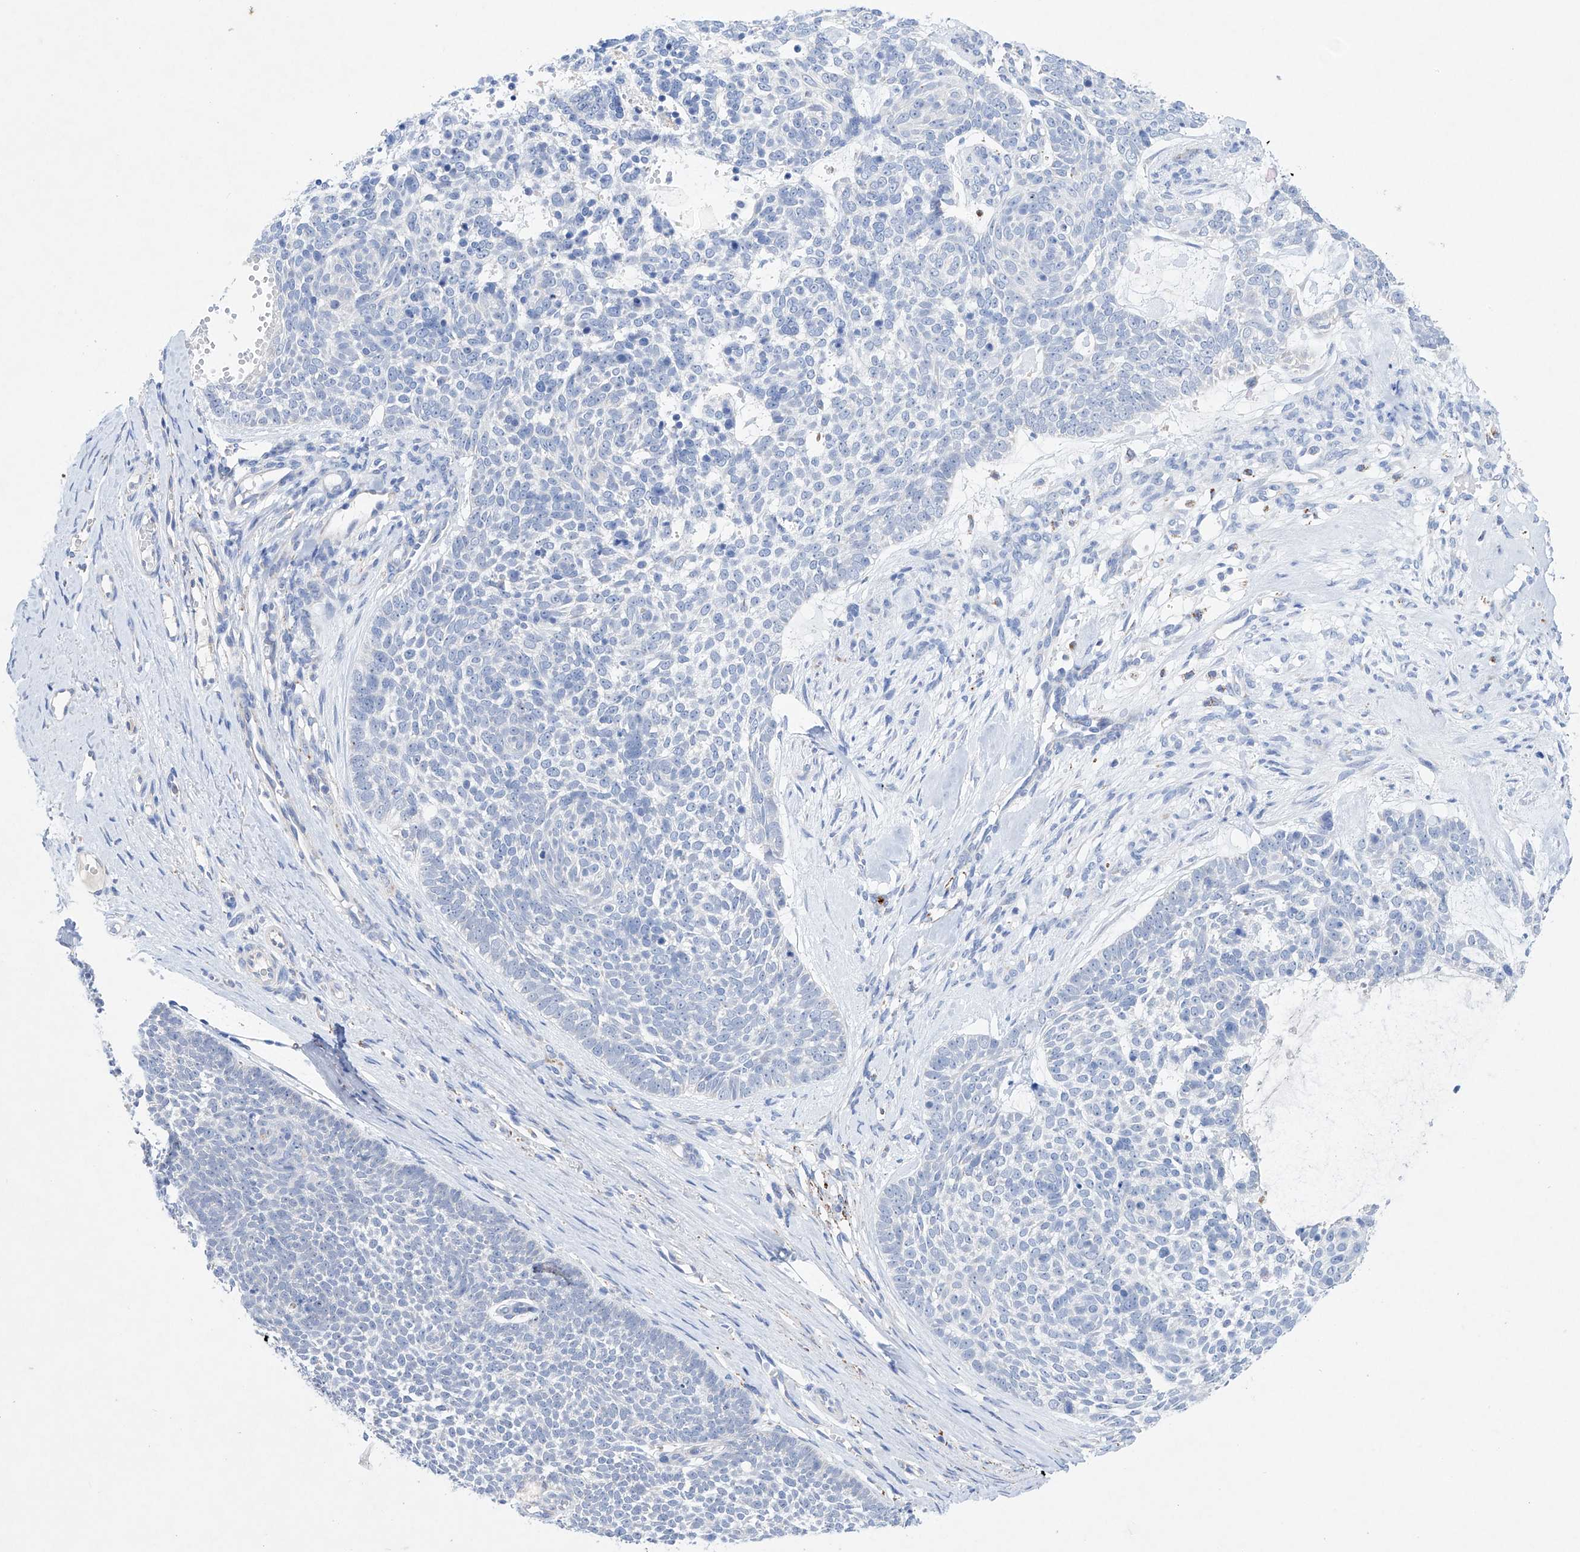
{"staining": {"intensity": "negative", "quantity": "none", "location": "none"}, "tissue": "skin cancer", "cell_type": "Tumor cells", "image_type": "cancer", "snomed": [{"axis": "morphology", "description": "Basal cell carcinoma"}, {"axis": "topography", "description": "Skin"}], "caption": "High magnification brightfield microscopy of skin cancer (basal cell carcinoma) stained with DAB (brown) and counterstained with hematoxylin (blue): tumor cells show no significant expression.", "gene": "NRROS", "patient": {"sex": "female", "age": 81}}